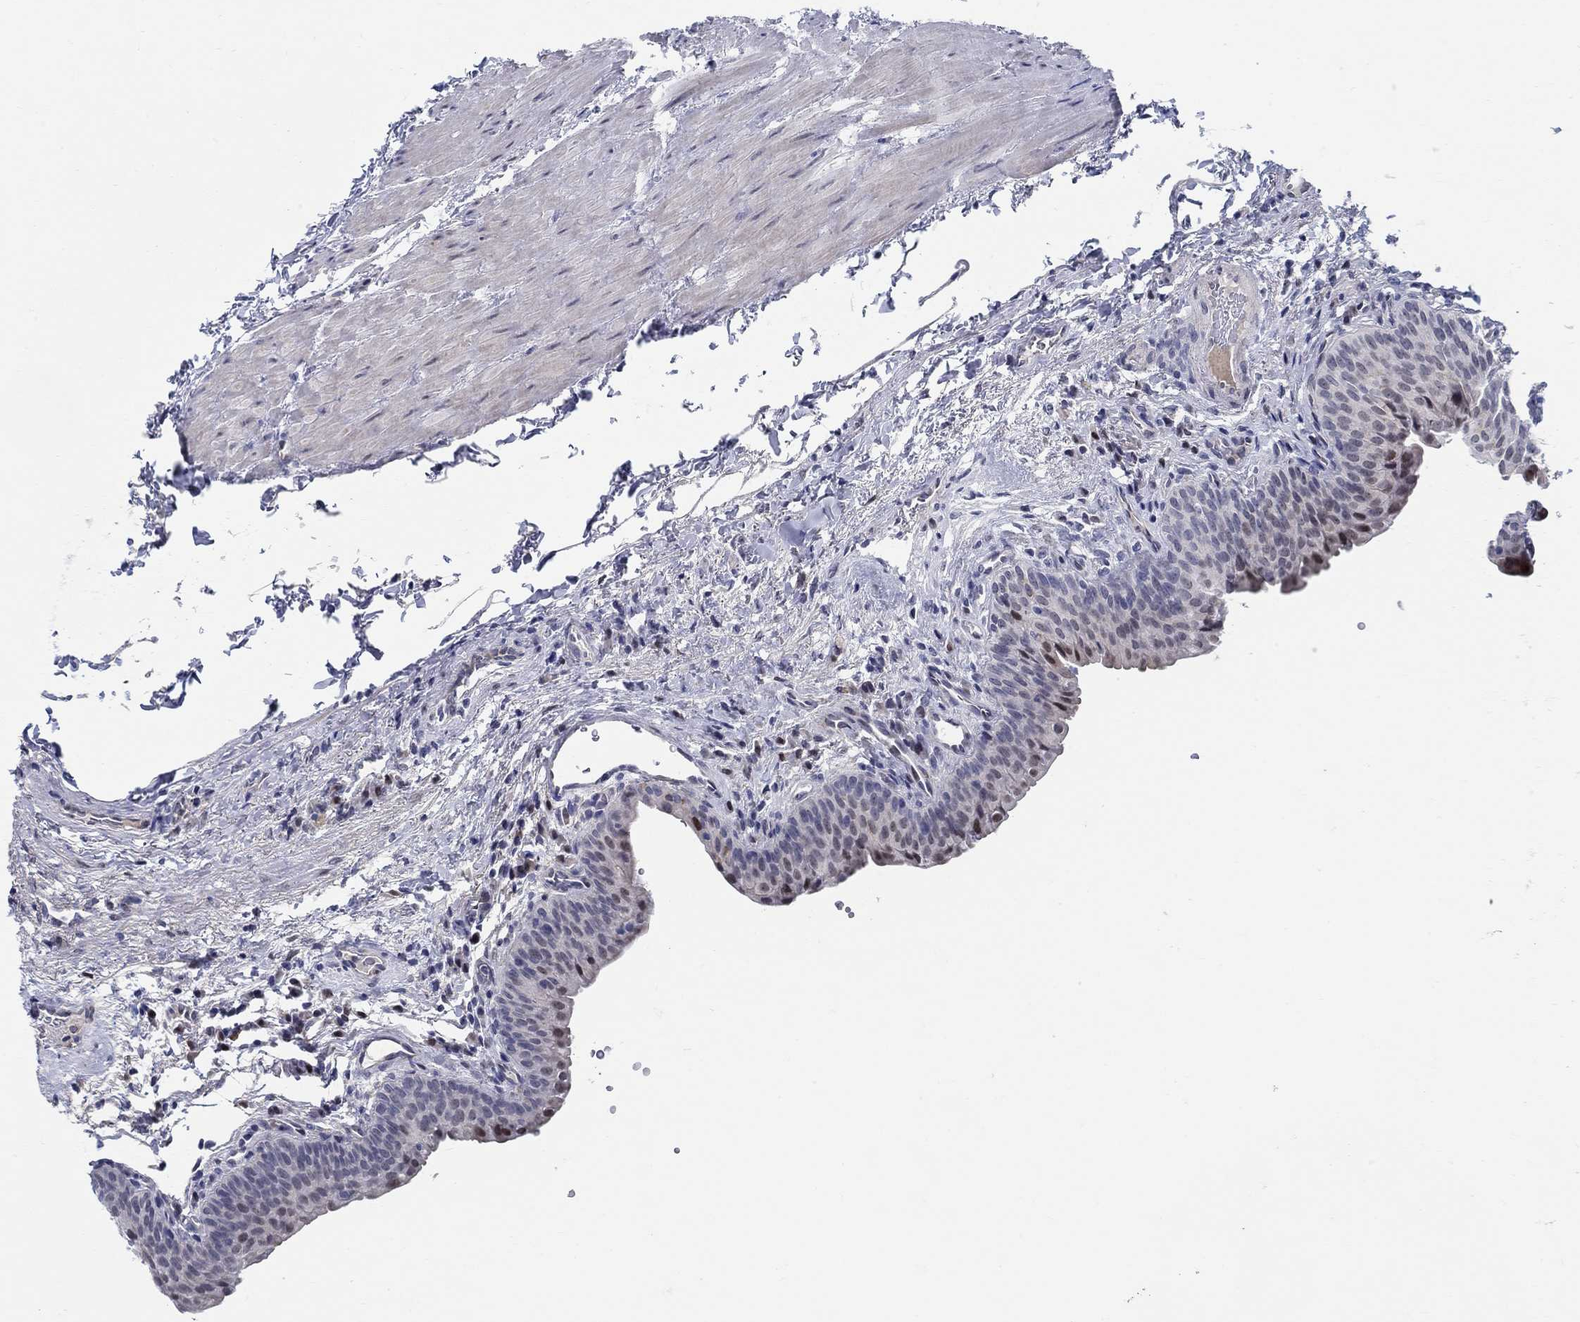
{"staining": {"intensity": "strong", "quantity": "<25%", "location": "nuclear"}, "tissue": "urinary bladder", "cell_type": "Urothelial cells", "image_type": "normal", "snomed": [{"axis": "morphology", "description": "Normal tissue, NOS"}, {"axis": "topography", "description": "Urinary bladder"}], "caption": "The image reveals a brown stain indicating the presence of a protein in the nuclear of urothelial cells in urinary bladder.", "gene": "C16orf46", "patient": {"sex": "male", "age": 66}}